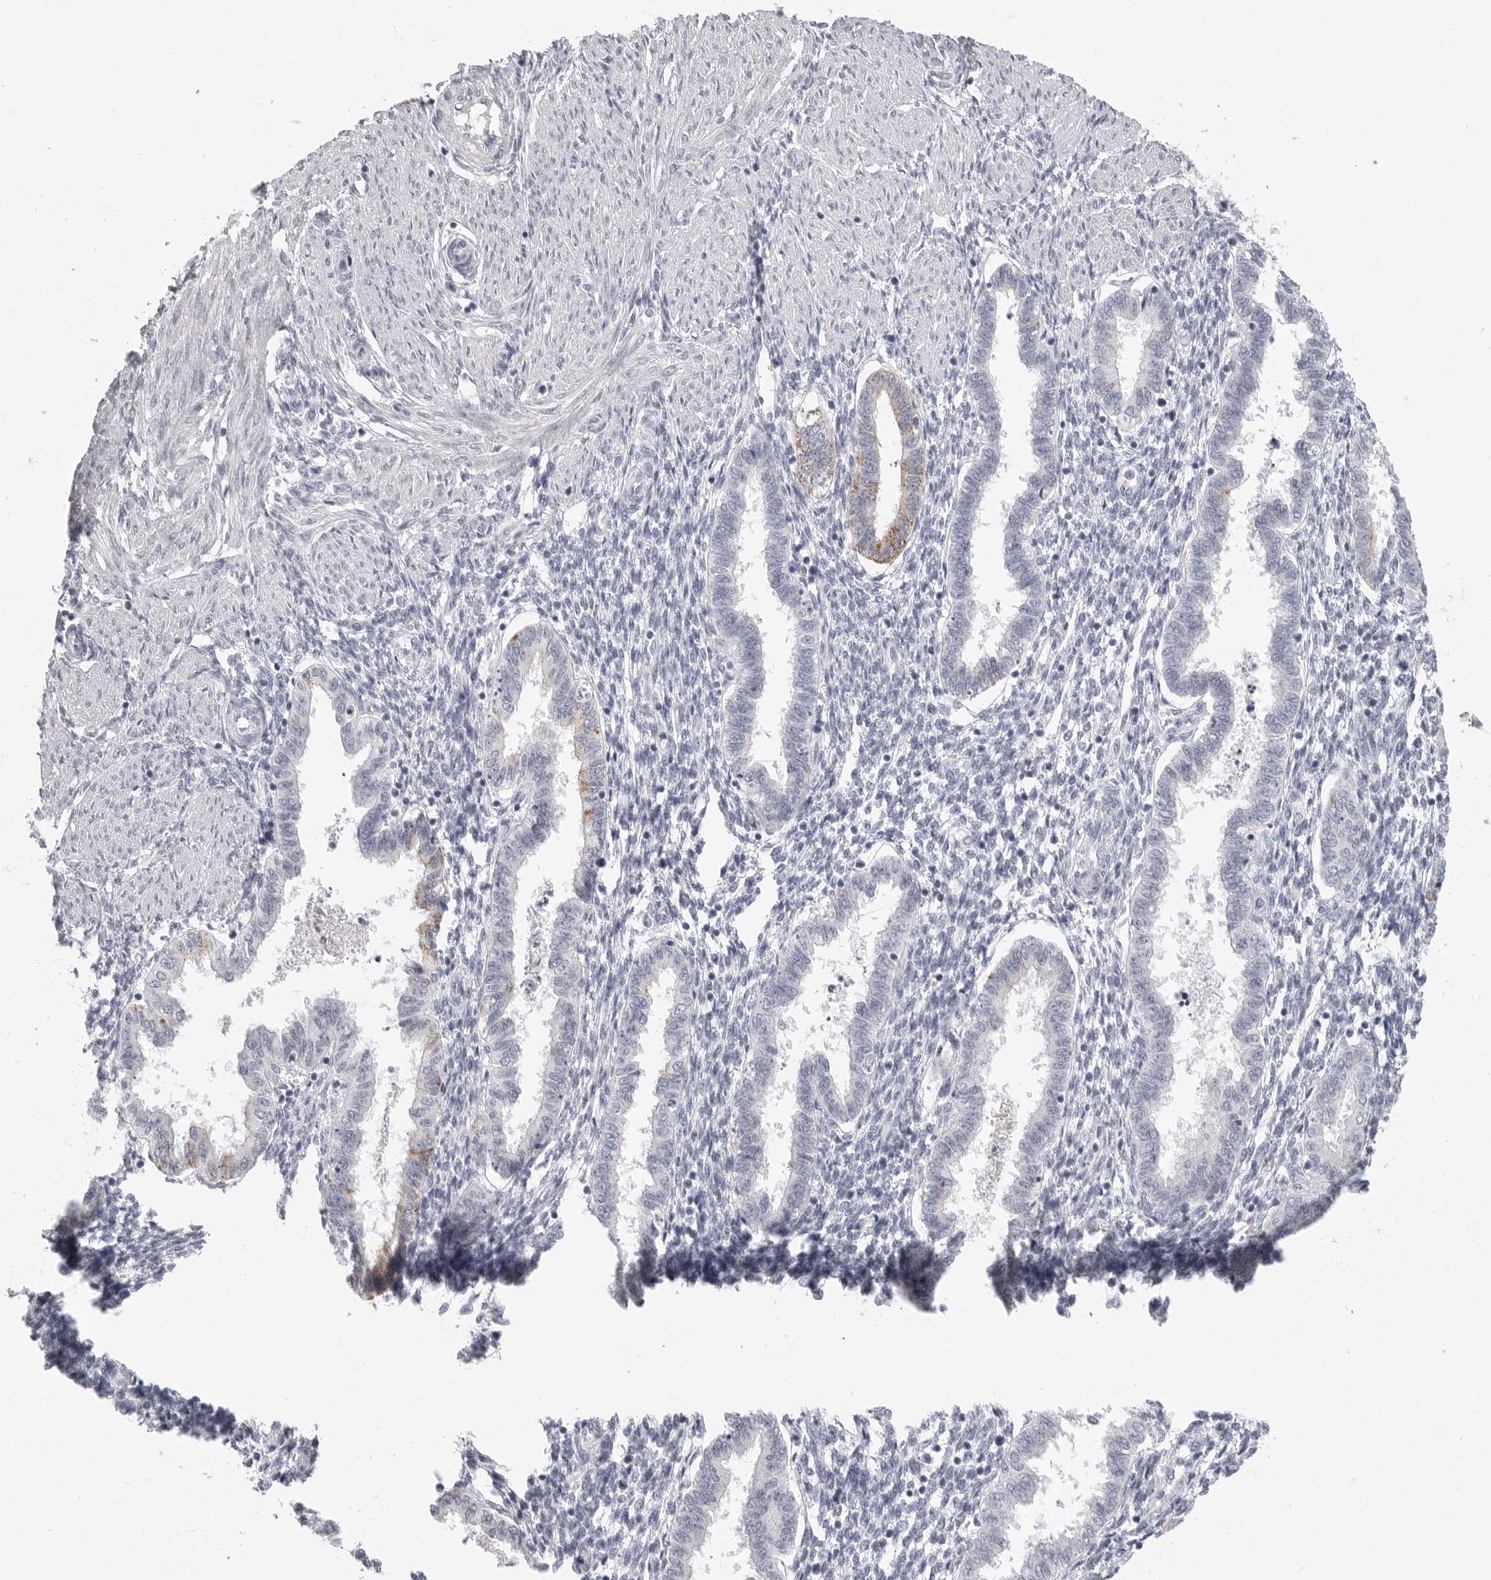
{"staining": {"intensity": "negative", "quantity": "none", "location": "none"}, "tissue": "endometrium", "cell_type": "Cells in endometrial stroma", "image_type": "normal", "snomed": [{"axis": "morphology", "description": "Normal tissue, NOS"}, {"axis": "topography", "description": "Endometrium"}], "caption": "The immunohistochemistry (IHC) photomicrograph has no significant expression in cells in endometrial stroma of endometrium.", "gene": "HMGCS2", "patient": {"sex": "female", "age": 33}}